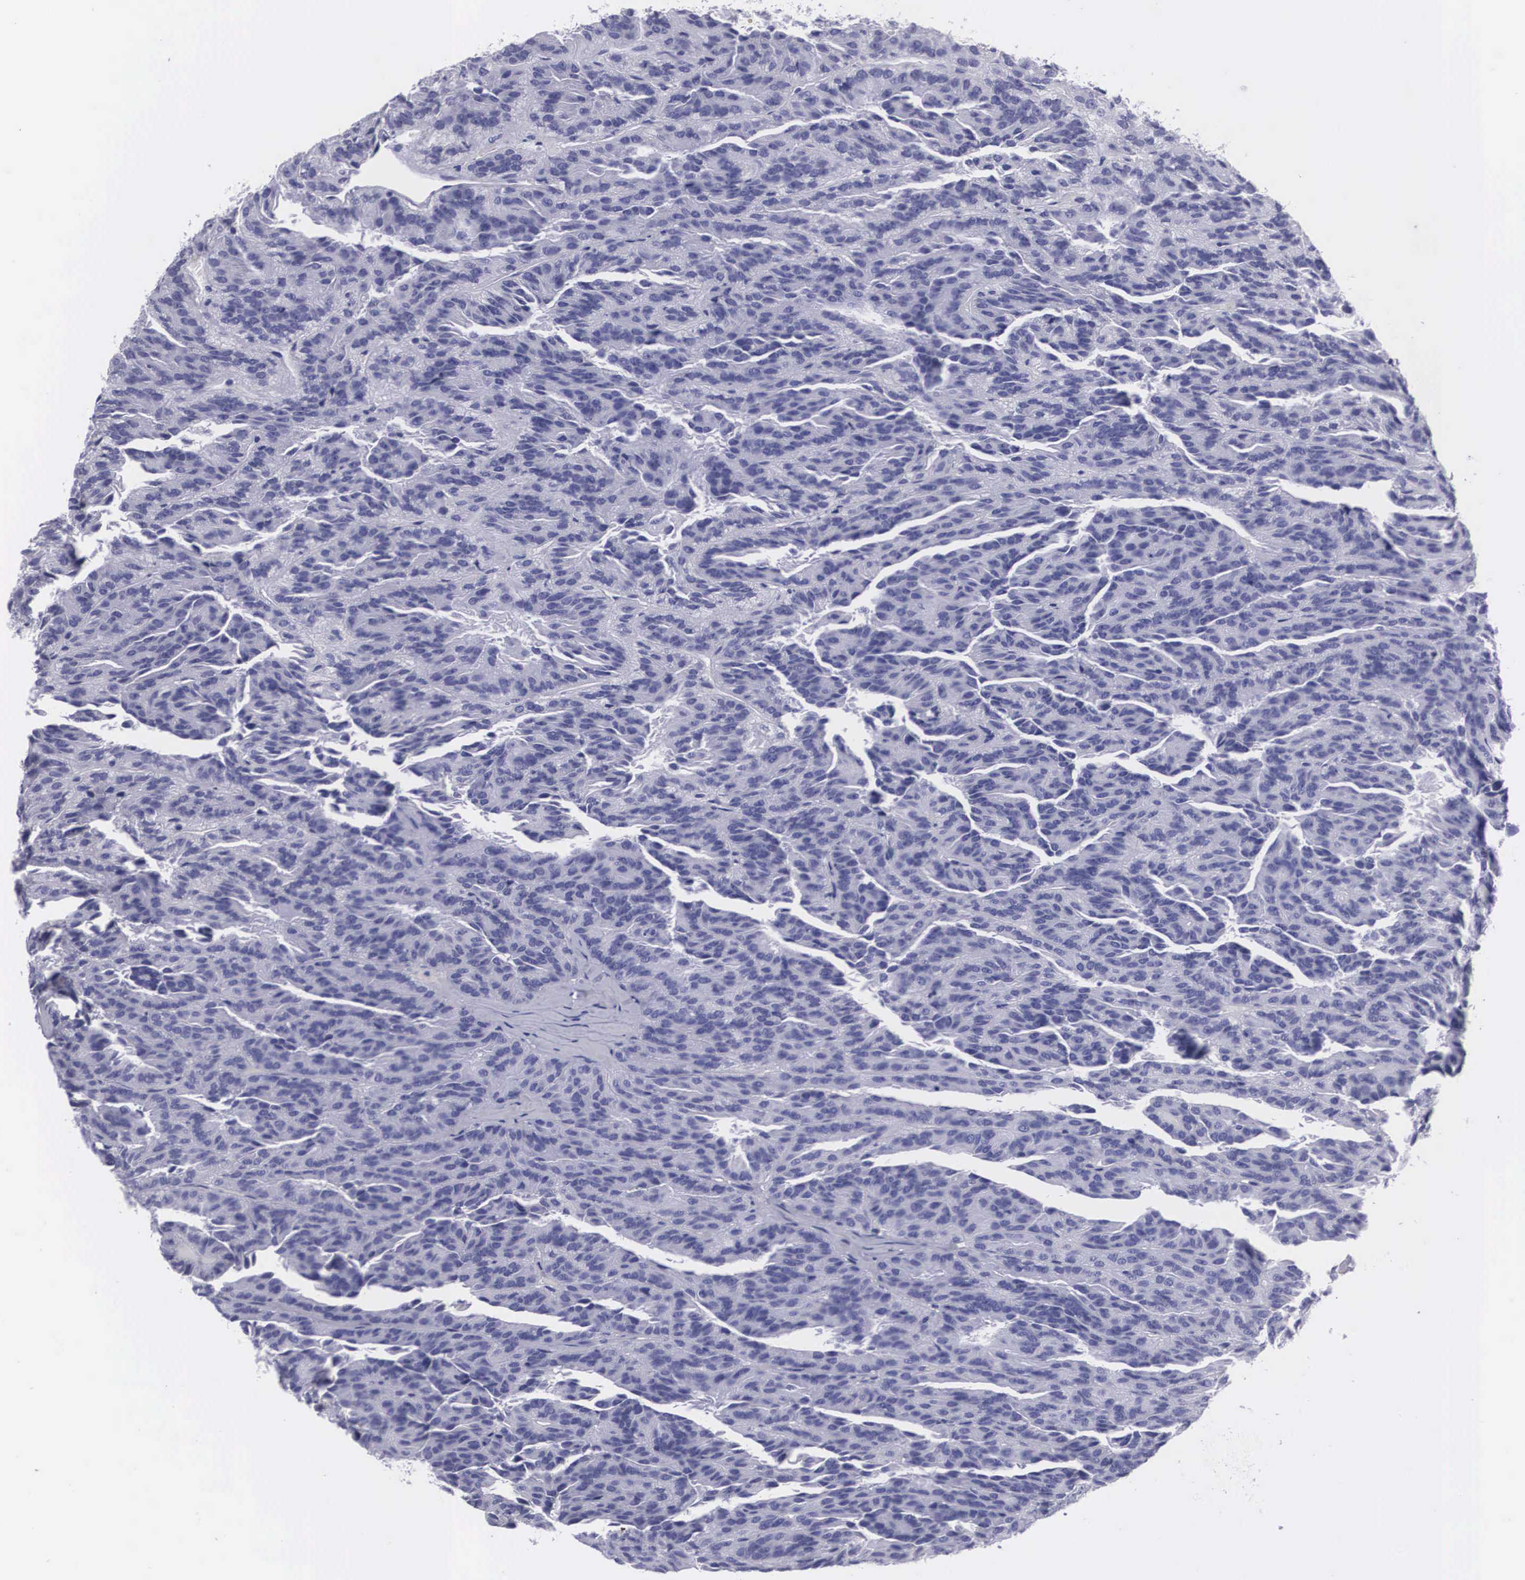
{"staining": {"intensity": "negative", "quantity": "none", "location": "none"}, "tissue": "renal cancer", "cell_type": "Tumor cells", "image_type": "cancer", "snomed": [{"axis": "morphology", "description": "Adenocarcinoma, NOS"}, {"axis": "topography", "description": "Kidney"}], "caption": "High power microscopy histopathology image of an immunohistochemistry (IHC) image of renal adenocarcinoma, revealing no significant positivity in tumor cells. Nuclei are stained in blue.", "gene": "C22orf31", "patient": {"sex": "male", "age": 46}}